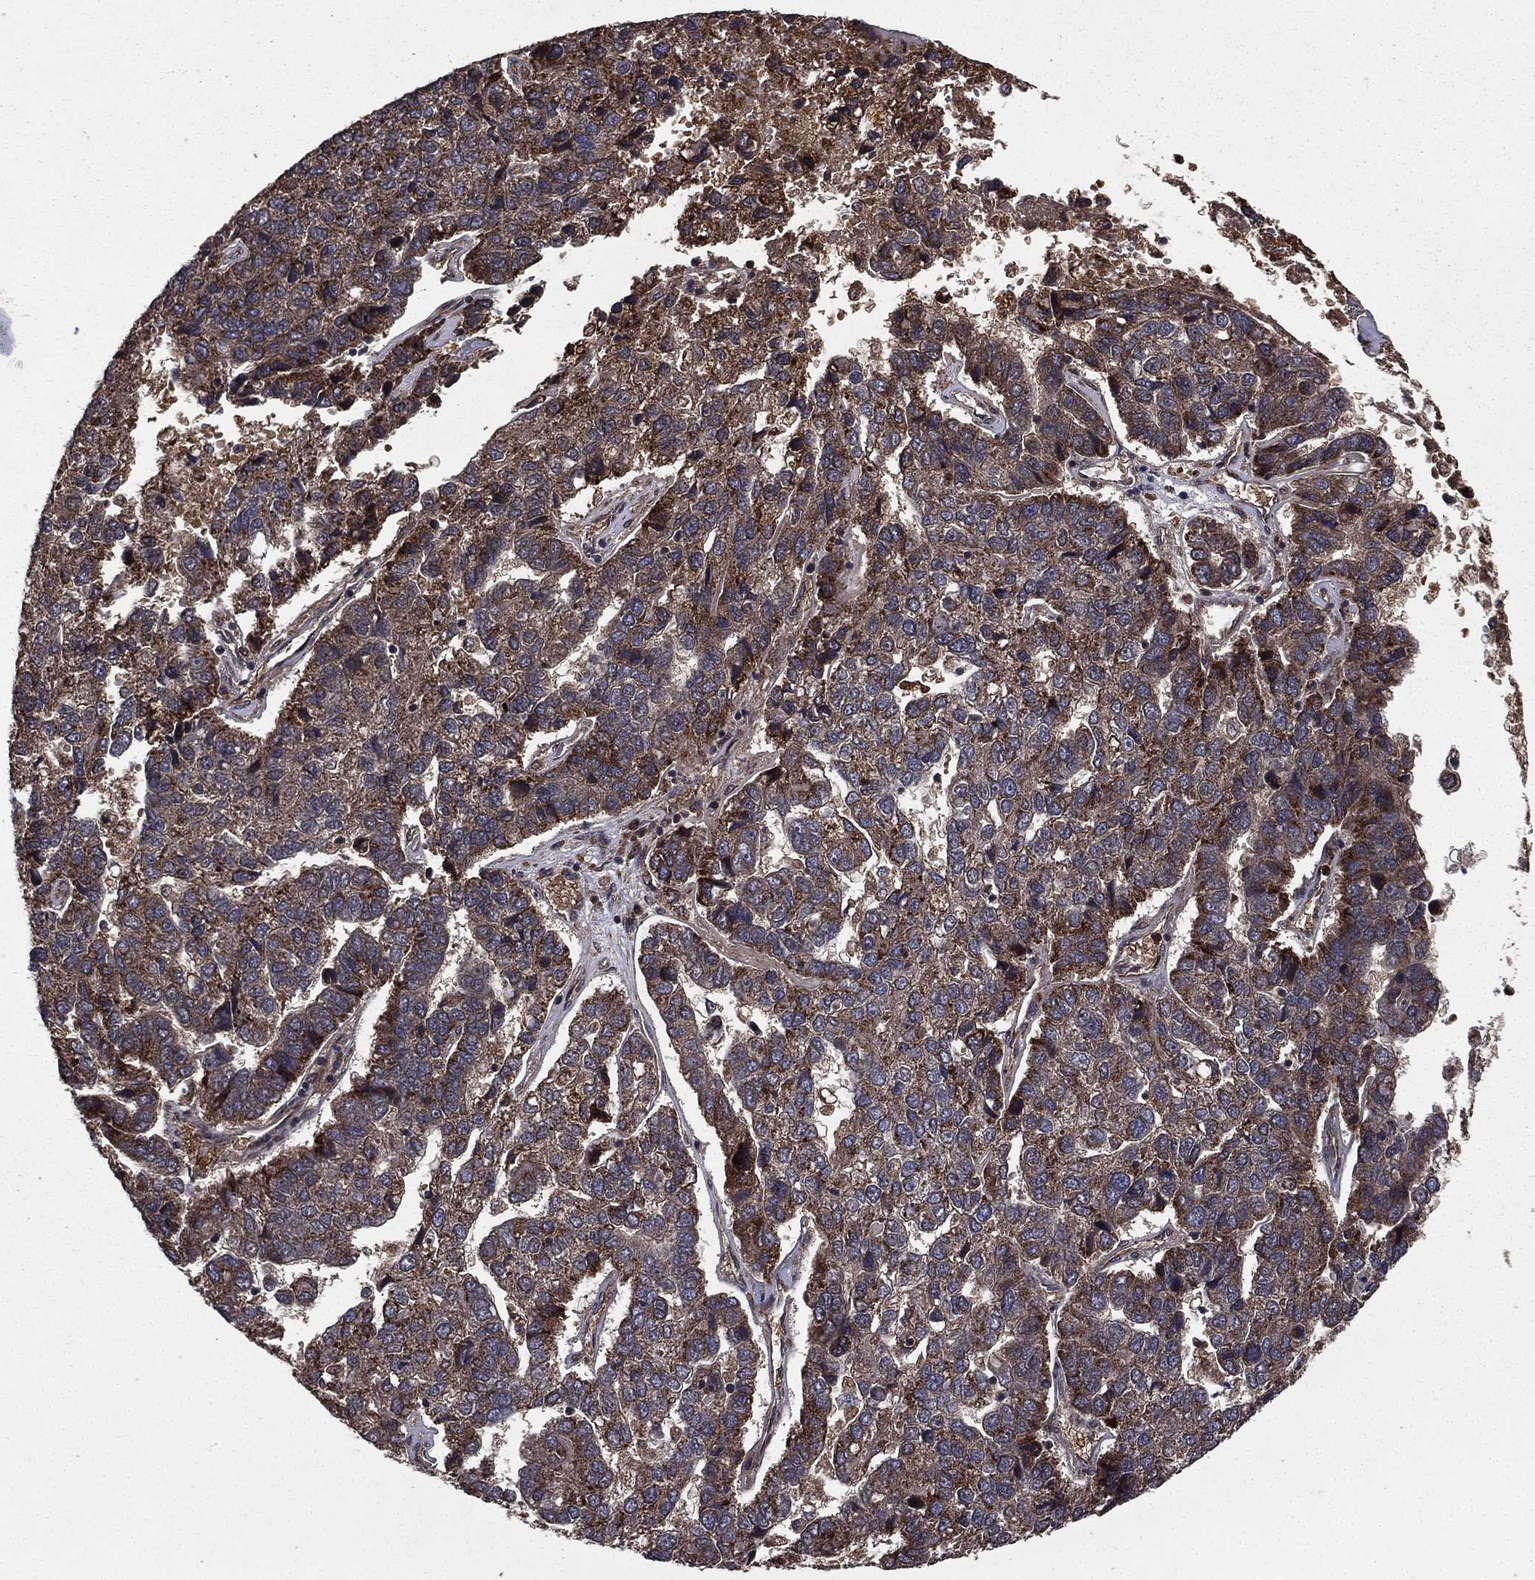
{"staining": {"intensity": "moderate", "quantity": ">75%", "location": "cytoplasmic/membranous"}, "tissue": "pancreatic cancer", "cell_type": "Tumor cells", "image_type": "cancer", "snomed": [{"axis": "morphology", "description": "Adenocarcinoma, NOS"}, {"axis": "topography", "description": "Pancreas"}], "caption": "Approximately >75% of tumor cells in human adenocarcinoma (pancreatic) display moderate cytoplasmic/membranous protein expression as visualized by brown immunohistochemical staining.", "gene": "LENG8", "patient": {"sex": "female", "age": 61}}